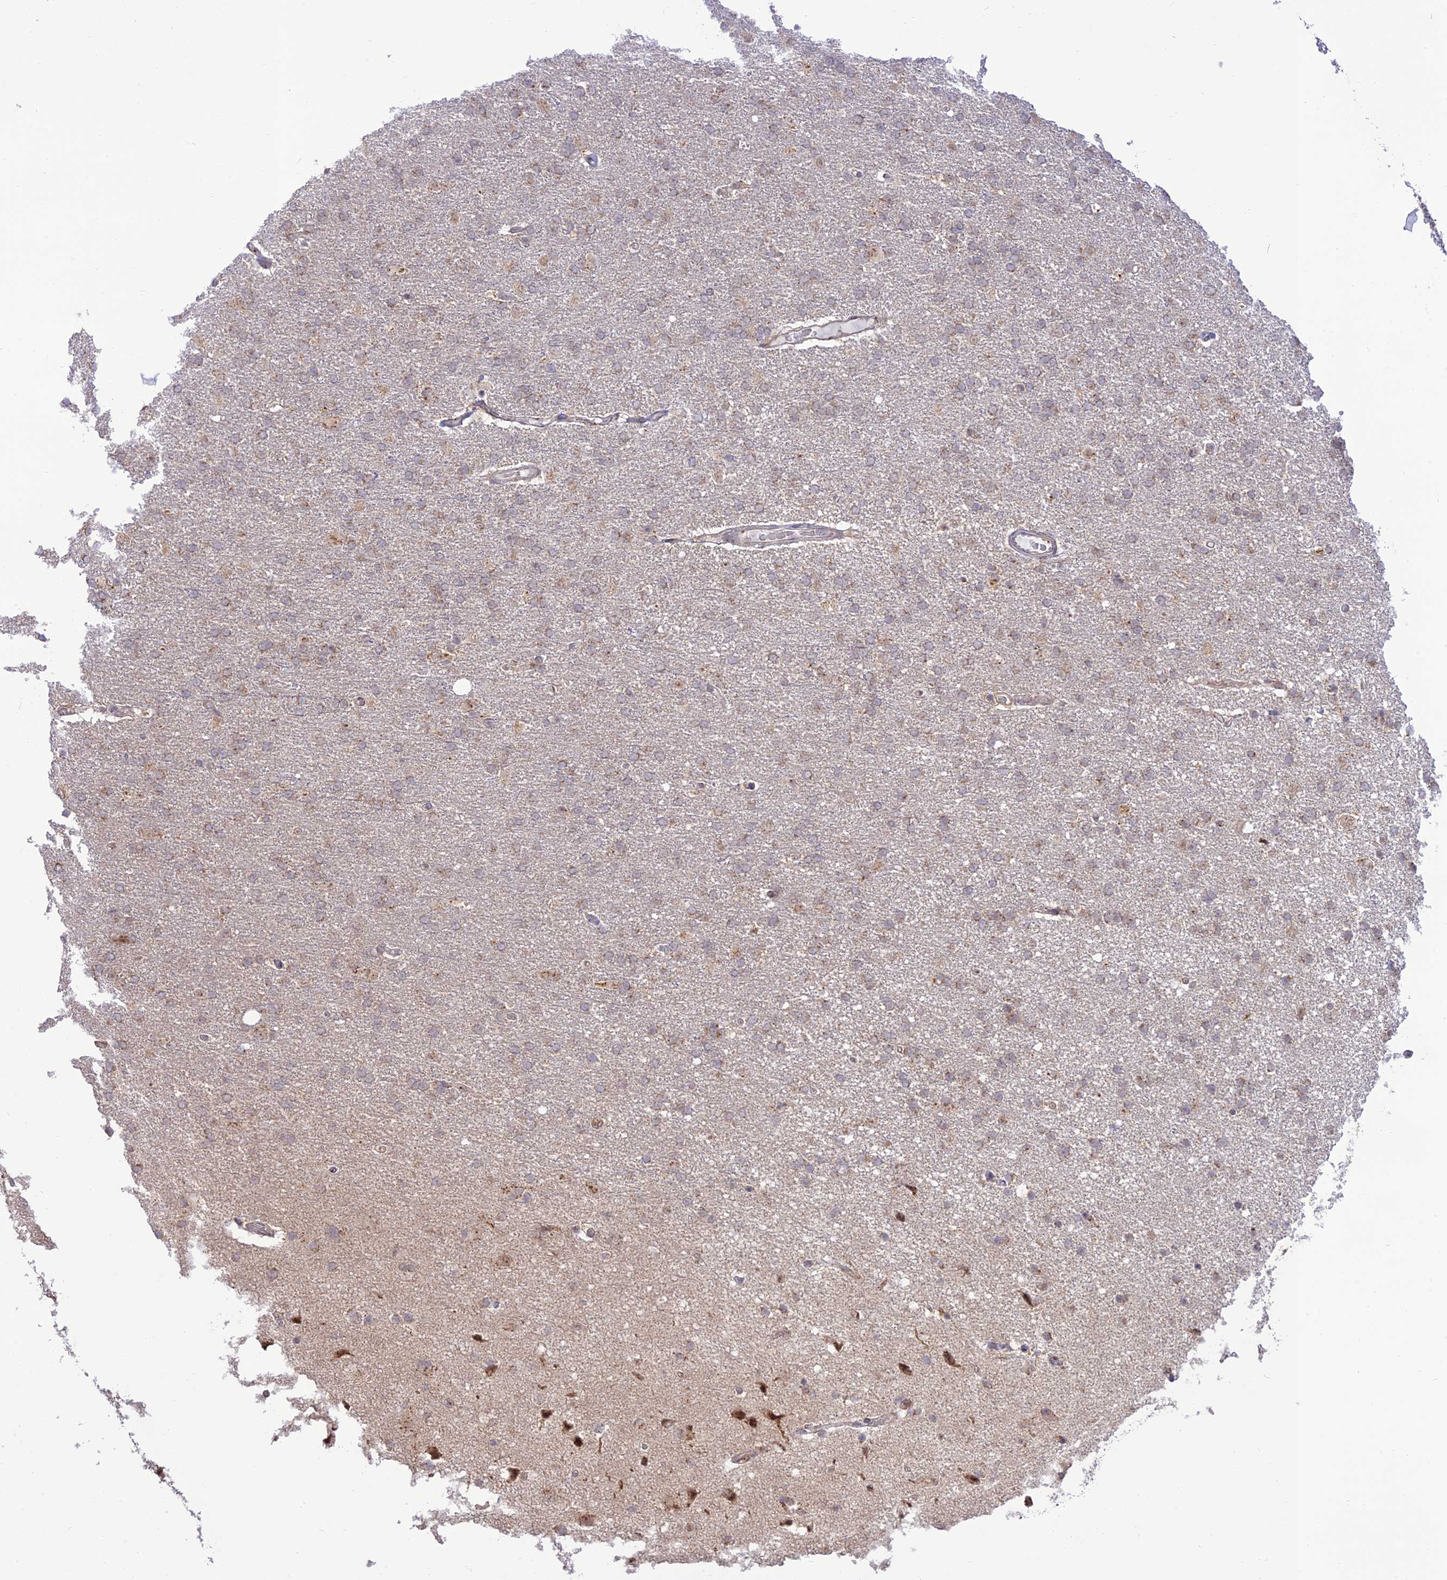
{"staining": {"intensity": "weak", "quantity": "<25%", "location": "cytoplasmic/membranous"}, "tissue": "glioma", "cell_type": "Tumor cells", "image_type": "cancer", "snomed": [{"axis": "morphology", "description": "Glioma, malignant, High grade"}, {"axis": "topography", "description": "Brain"}], "caption": "Immunohistochemical staining of human malignant glioma (high-grade) displays no significant positivity in tumor cells.", "gene": "GOLGA3", "patient": {"sex": "male", "age": 72}}